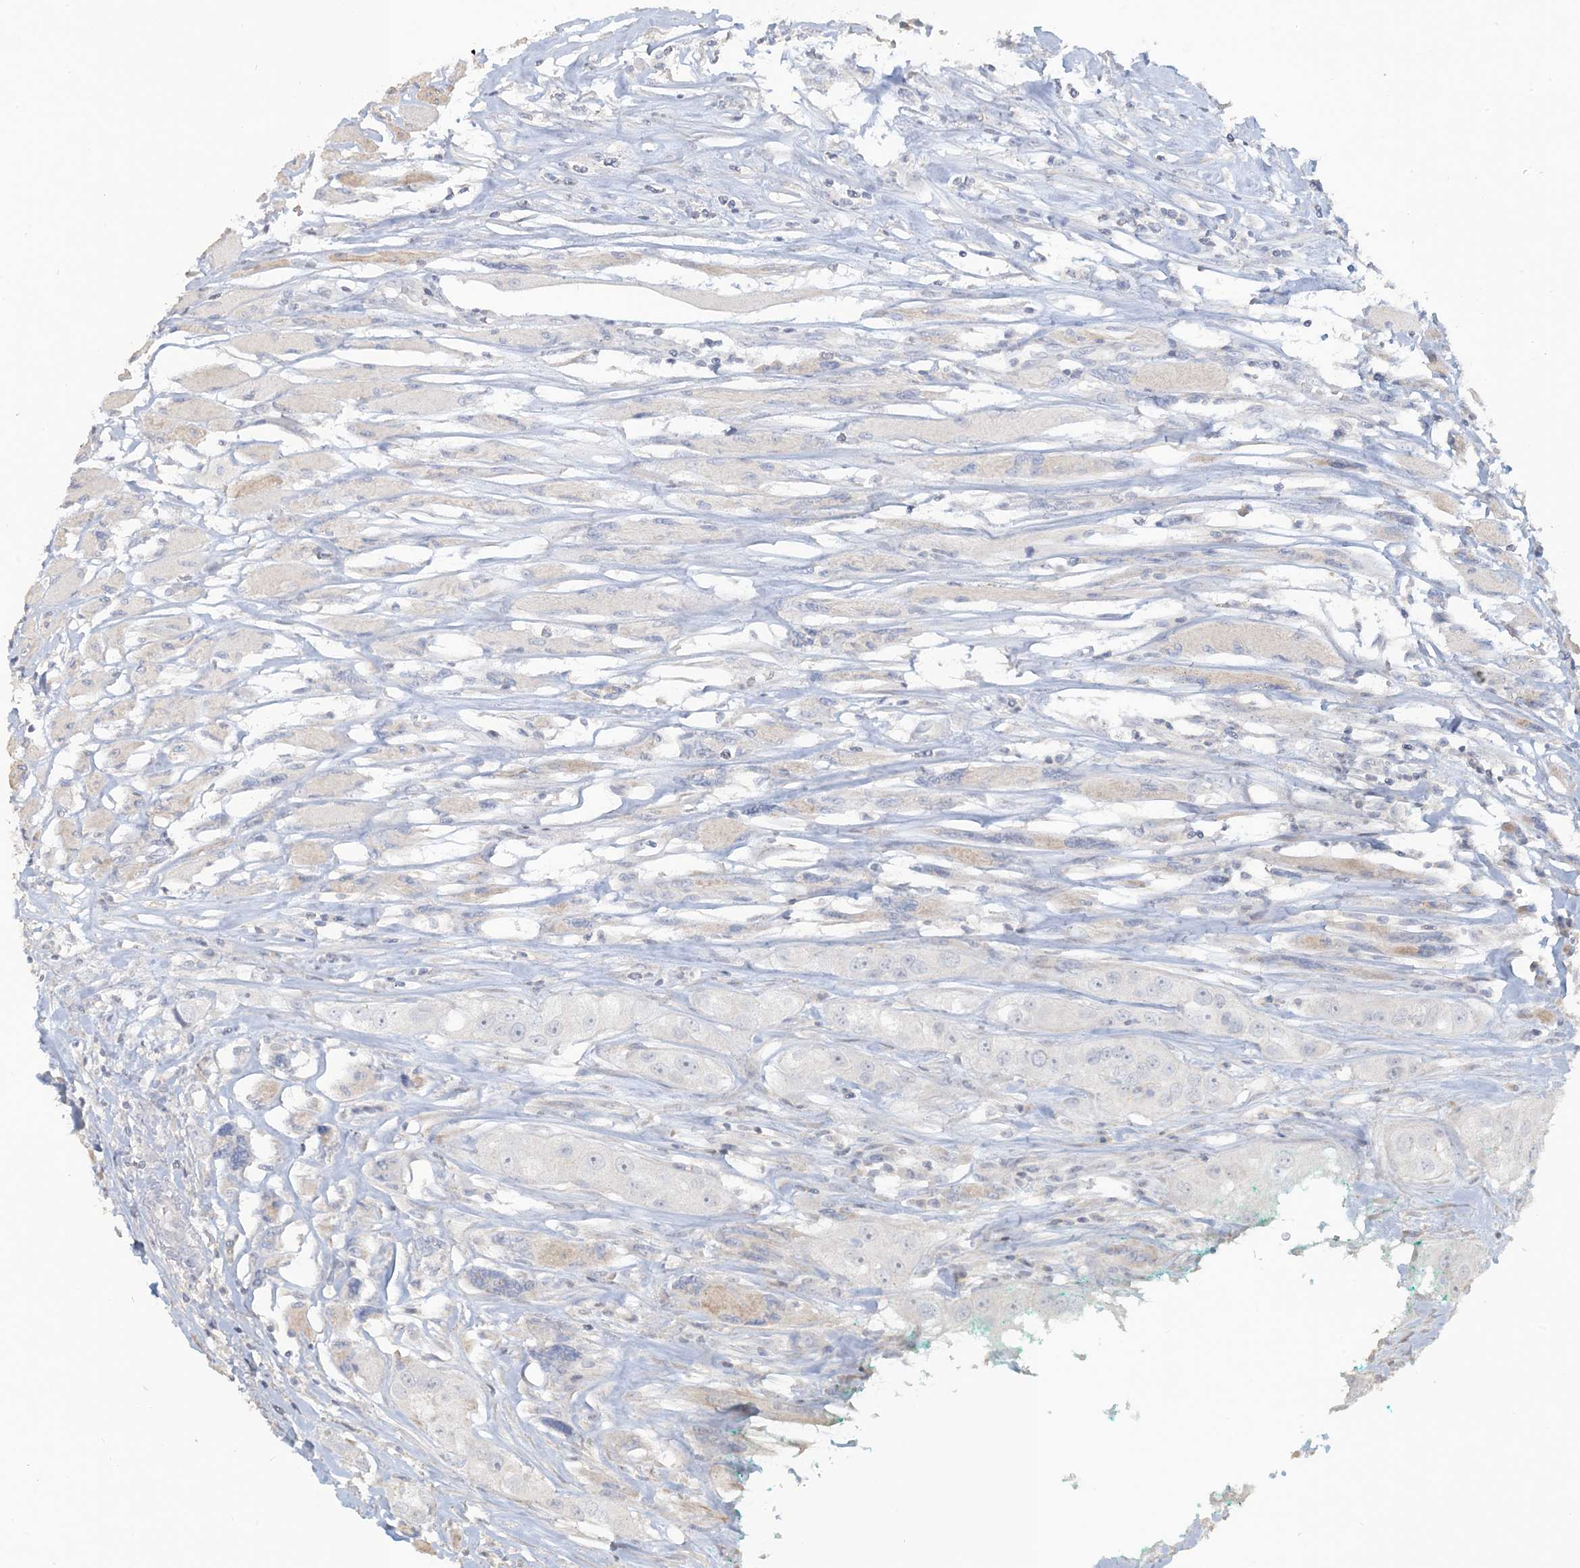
{"staining": {"intensity": "negative", "quantity": "none", "location": "none"}, "tissue": "head and neck cancer", "cell_type": "Tumor cells", "image_type": "cancer", "snomed": [{"axis": "morphology", "description": "Normal tissue, NOS"}, {"axis": "morphology", "description": "Squamous cell carcinoma, NOS"}, {"axis": "topography", "description": "Skeletal muscle"}, {"axis": "topography", "description": "Head-Neck"}], "caption": "DAB immunohistochemical staining of head and neck cancer (squamous cell carcinoma) shows no significant staining in tumor cells.", "gene": "NPHS2", "patient": {"sex": "male", "age": 51}}